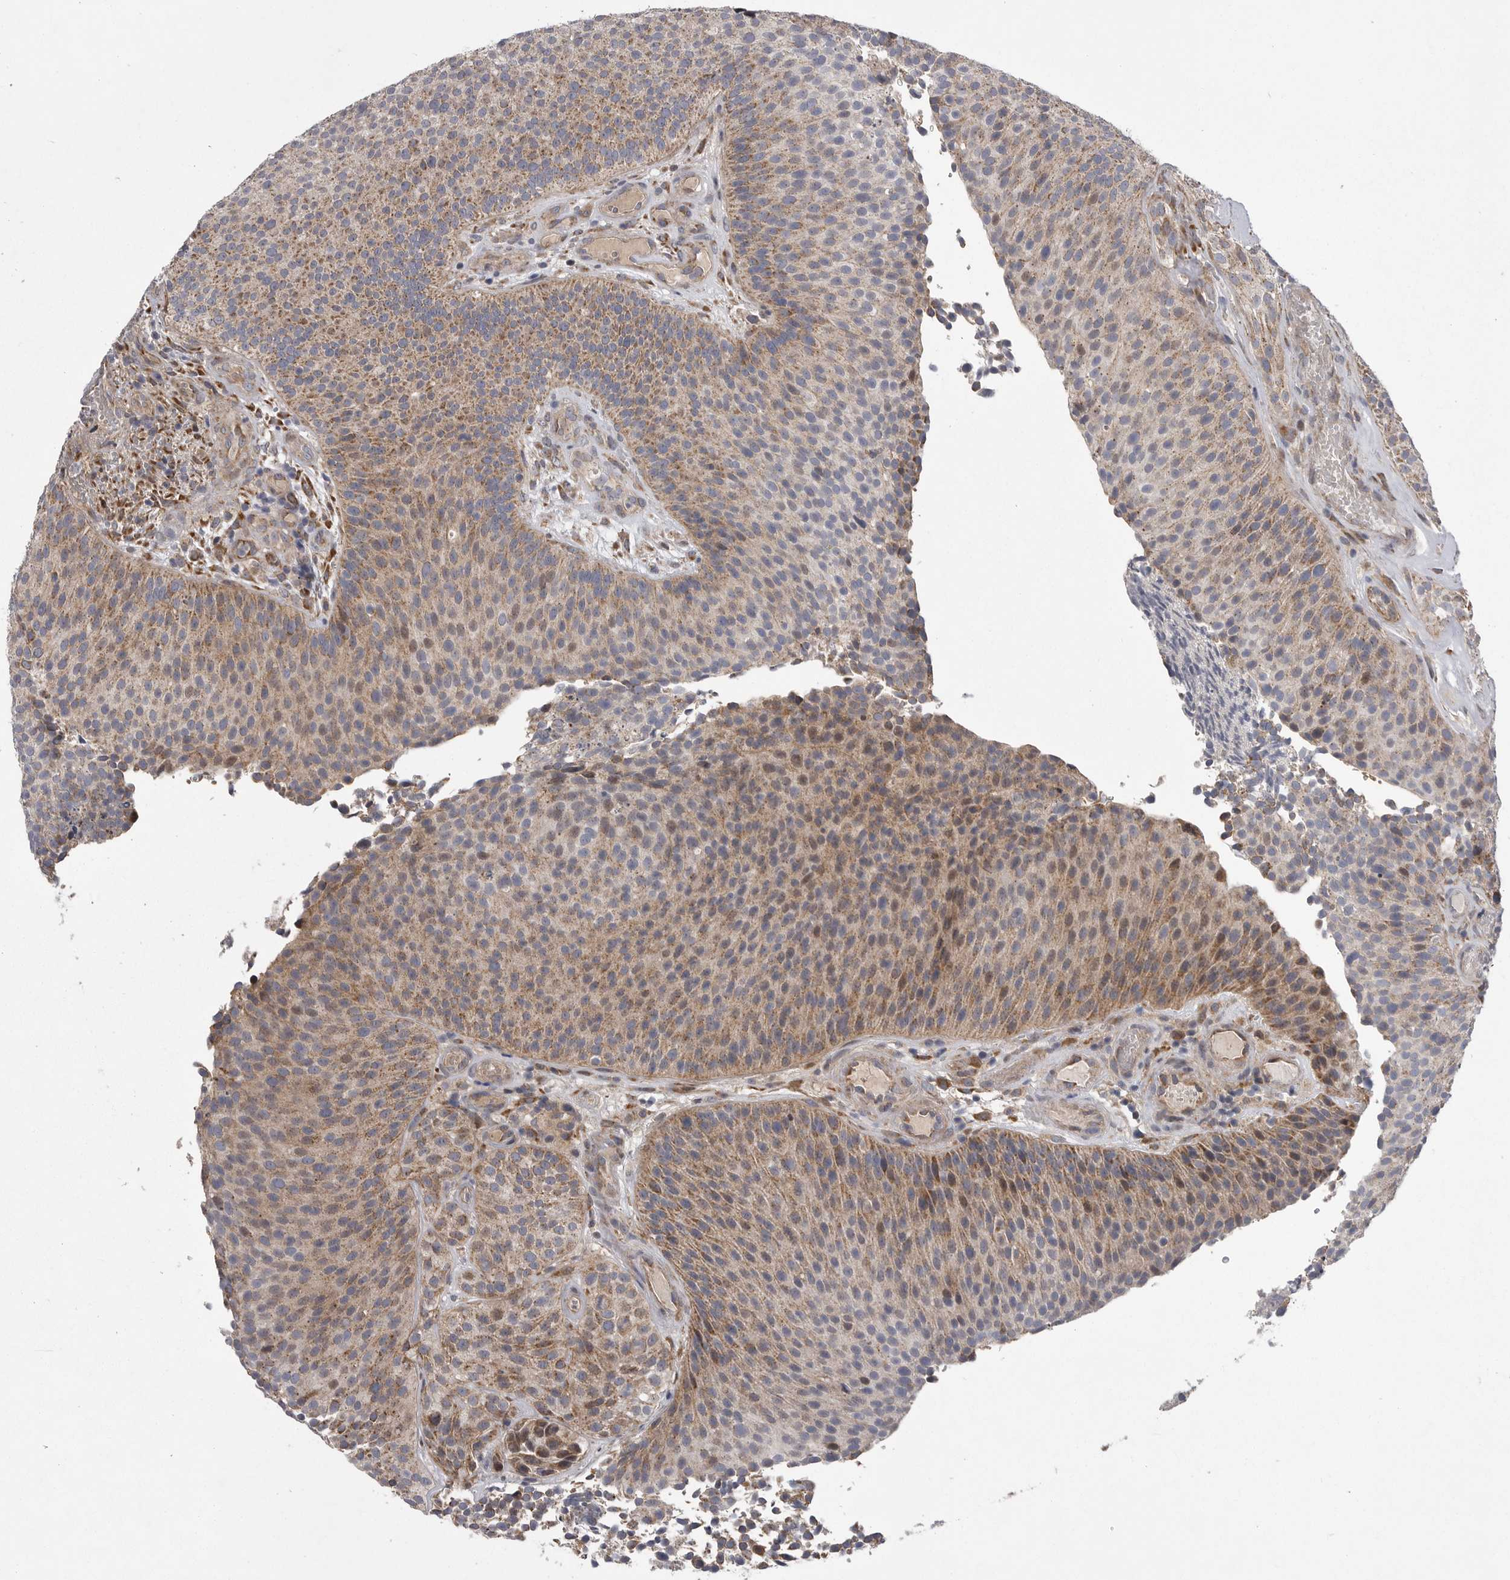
{"staining": {"intensity": "moderate", "quantity": ">75%", "location": "cytoplasmic/membranous"}, "tissue": "urothelial cancer", "cell_type": "Tumor cells", "image_type": "cancer", "snomed": [{"axis": "morphology", "description": "Urothelial carcinoma, Low grade"}, {"axis": "topography", "description": "Urinary bladder"}], "caption": "Tumor cells show medium levels of moderate cytoplasmic/membranous expression in approximately >75% of cells in human low-grade urothelial carcinoma.", "gene": "CRP", "patient": {"sex": "male", "age": 86}}